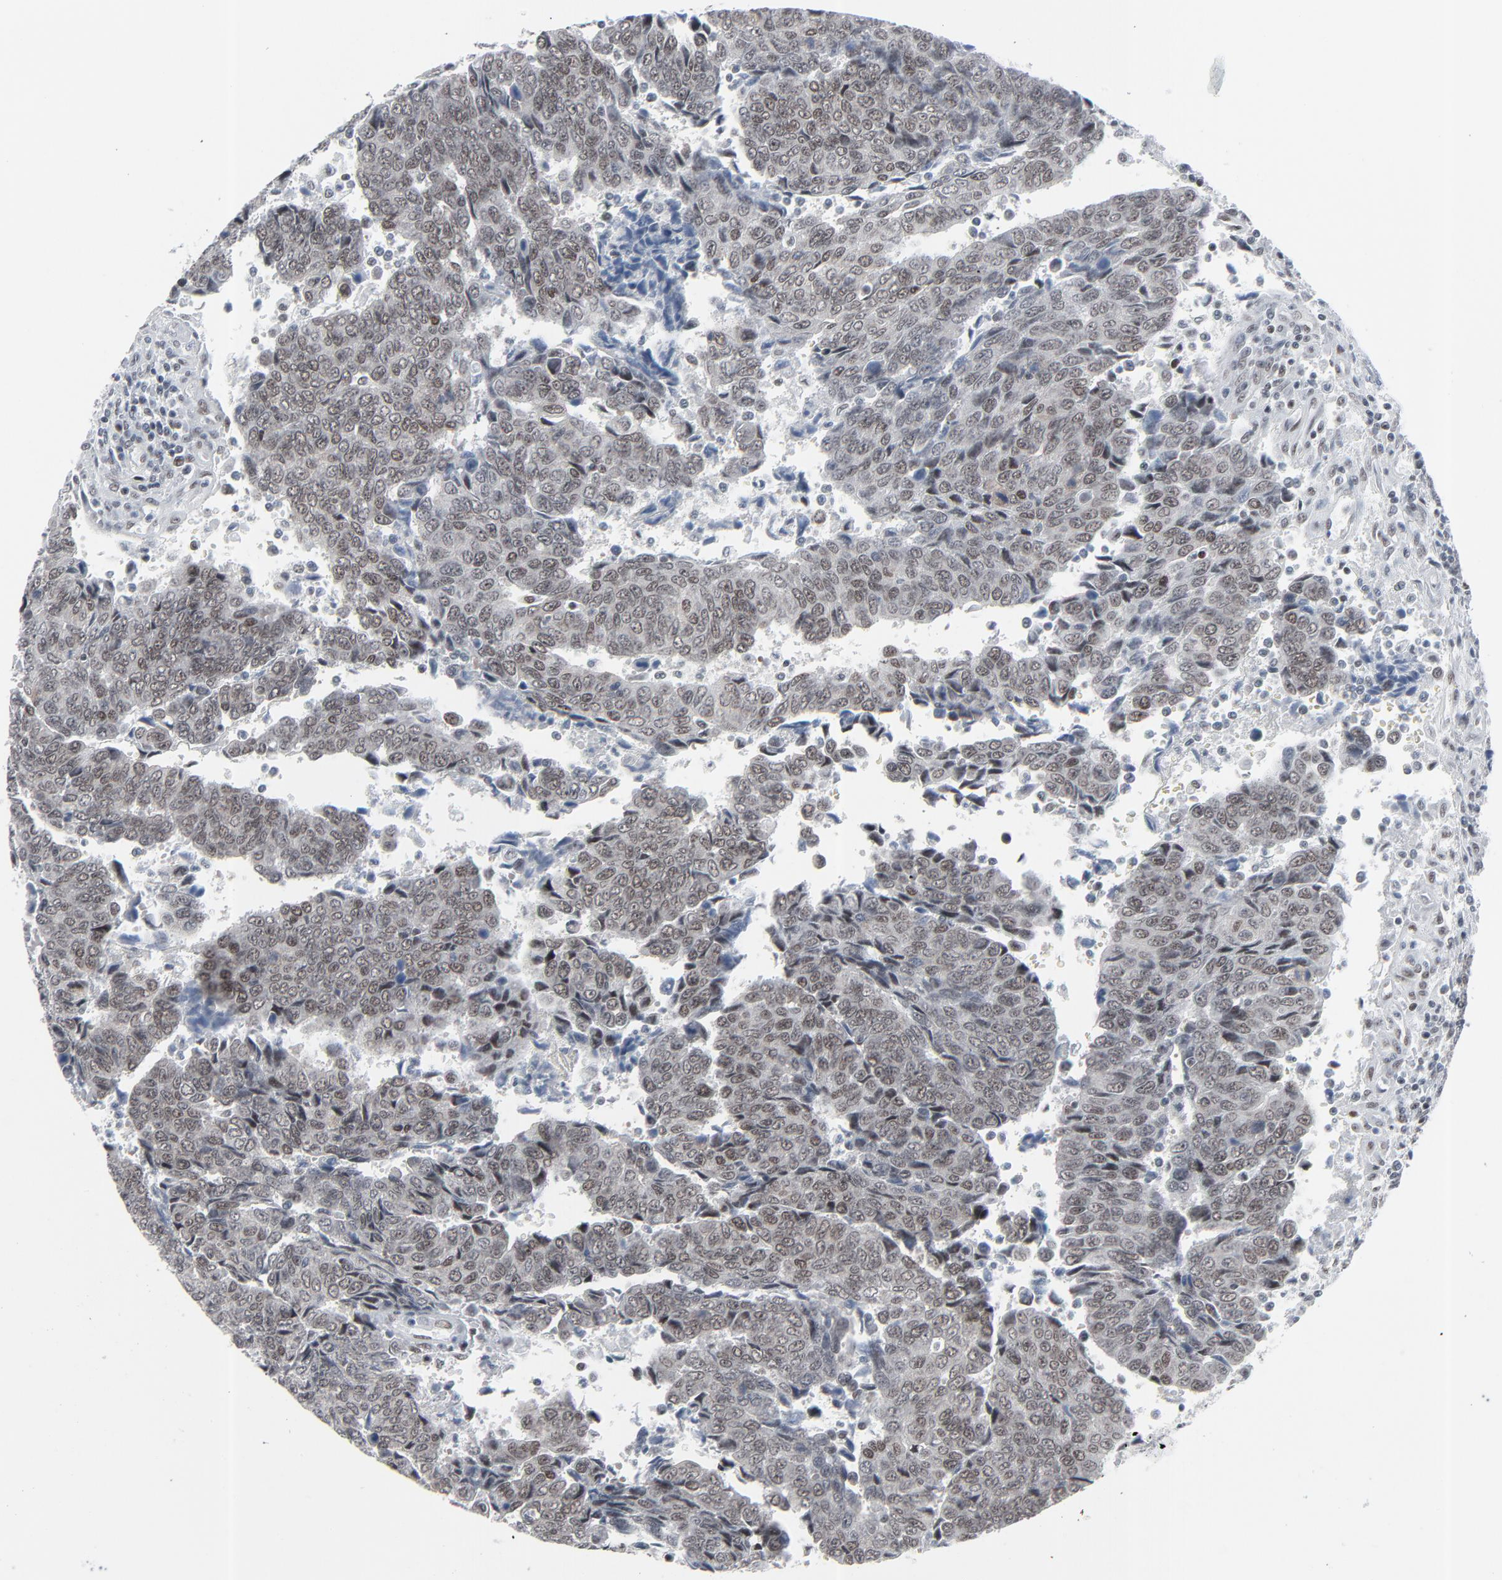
{"staining": {"intensity": "weak", "quantity": "25%-75%", "location": "nuclear"}, "tissue": "urothelial cancer", "cell_type": "Tumor cells", "image_type": "cancer", "snomed": [{"axis": "morphology", "description": "Urothelial carcinoma, High grade"}, {"axis": "topography", "description": "Urinary bladder"}], "caption": "Immunohistochemical staining of human urothelial cancer shows low levels of weak nuclear staining in approximately 25%-75% of tumor cells. The staining was performed using DAB, with brown indicating positive protein expression. Nuclei are stained blue with hematoxylin.", "gene": "FBXO28", "patient": {"sex": "male", "age": 86}}